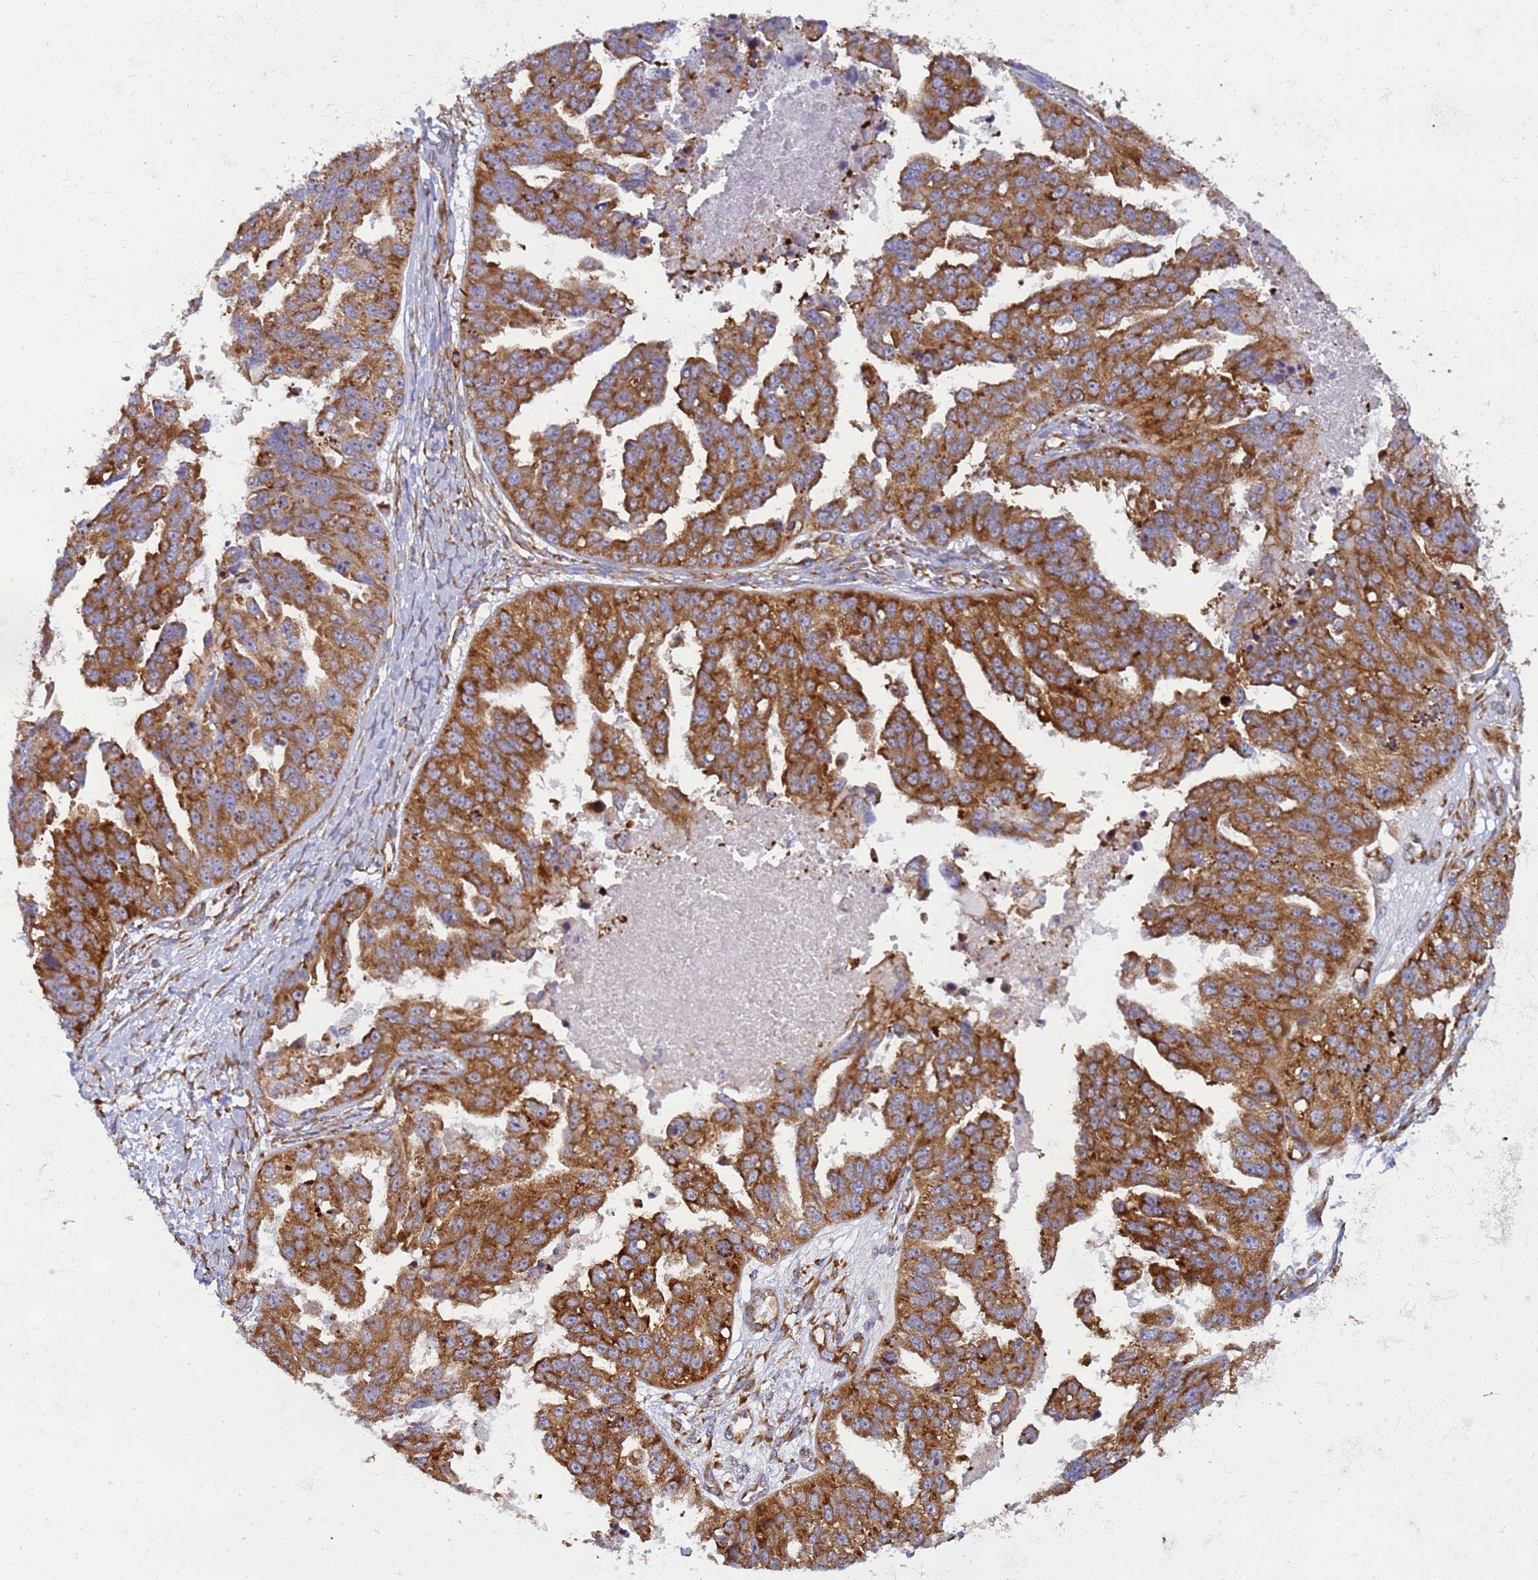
{"staining": {"intensity": "strong", "quantity": ">75%", "location": "cytoplasmic/membranous"}, "tissue": "ovarian cancer", "cell_type": "Tumor cells", "image_type": "cancer", "snomed": [{"axis": "morphology", "description": "Cystadenocarcinoma, serous, NOS"}, {"axis": "topography", "description": "Ovary"}], "caption": "This is a histology image of immunohistochemistry (IHC) staining of ovarian serous cystadenocarcinoma, which shows strong expression in the cytoplasmic/membranous of tumor cells.", "gene": "RPL36", "patient": {"sex": "female", "age": 58}}